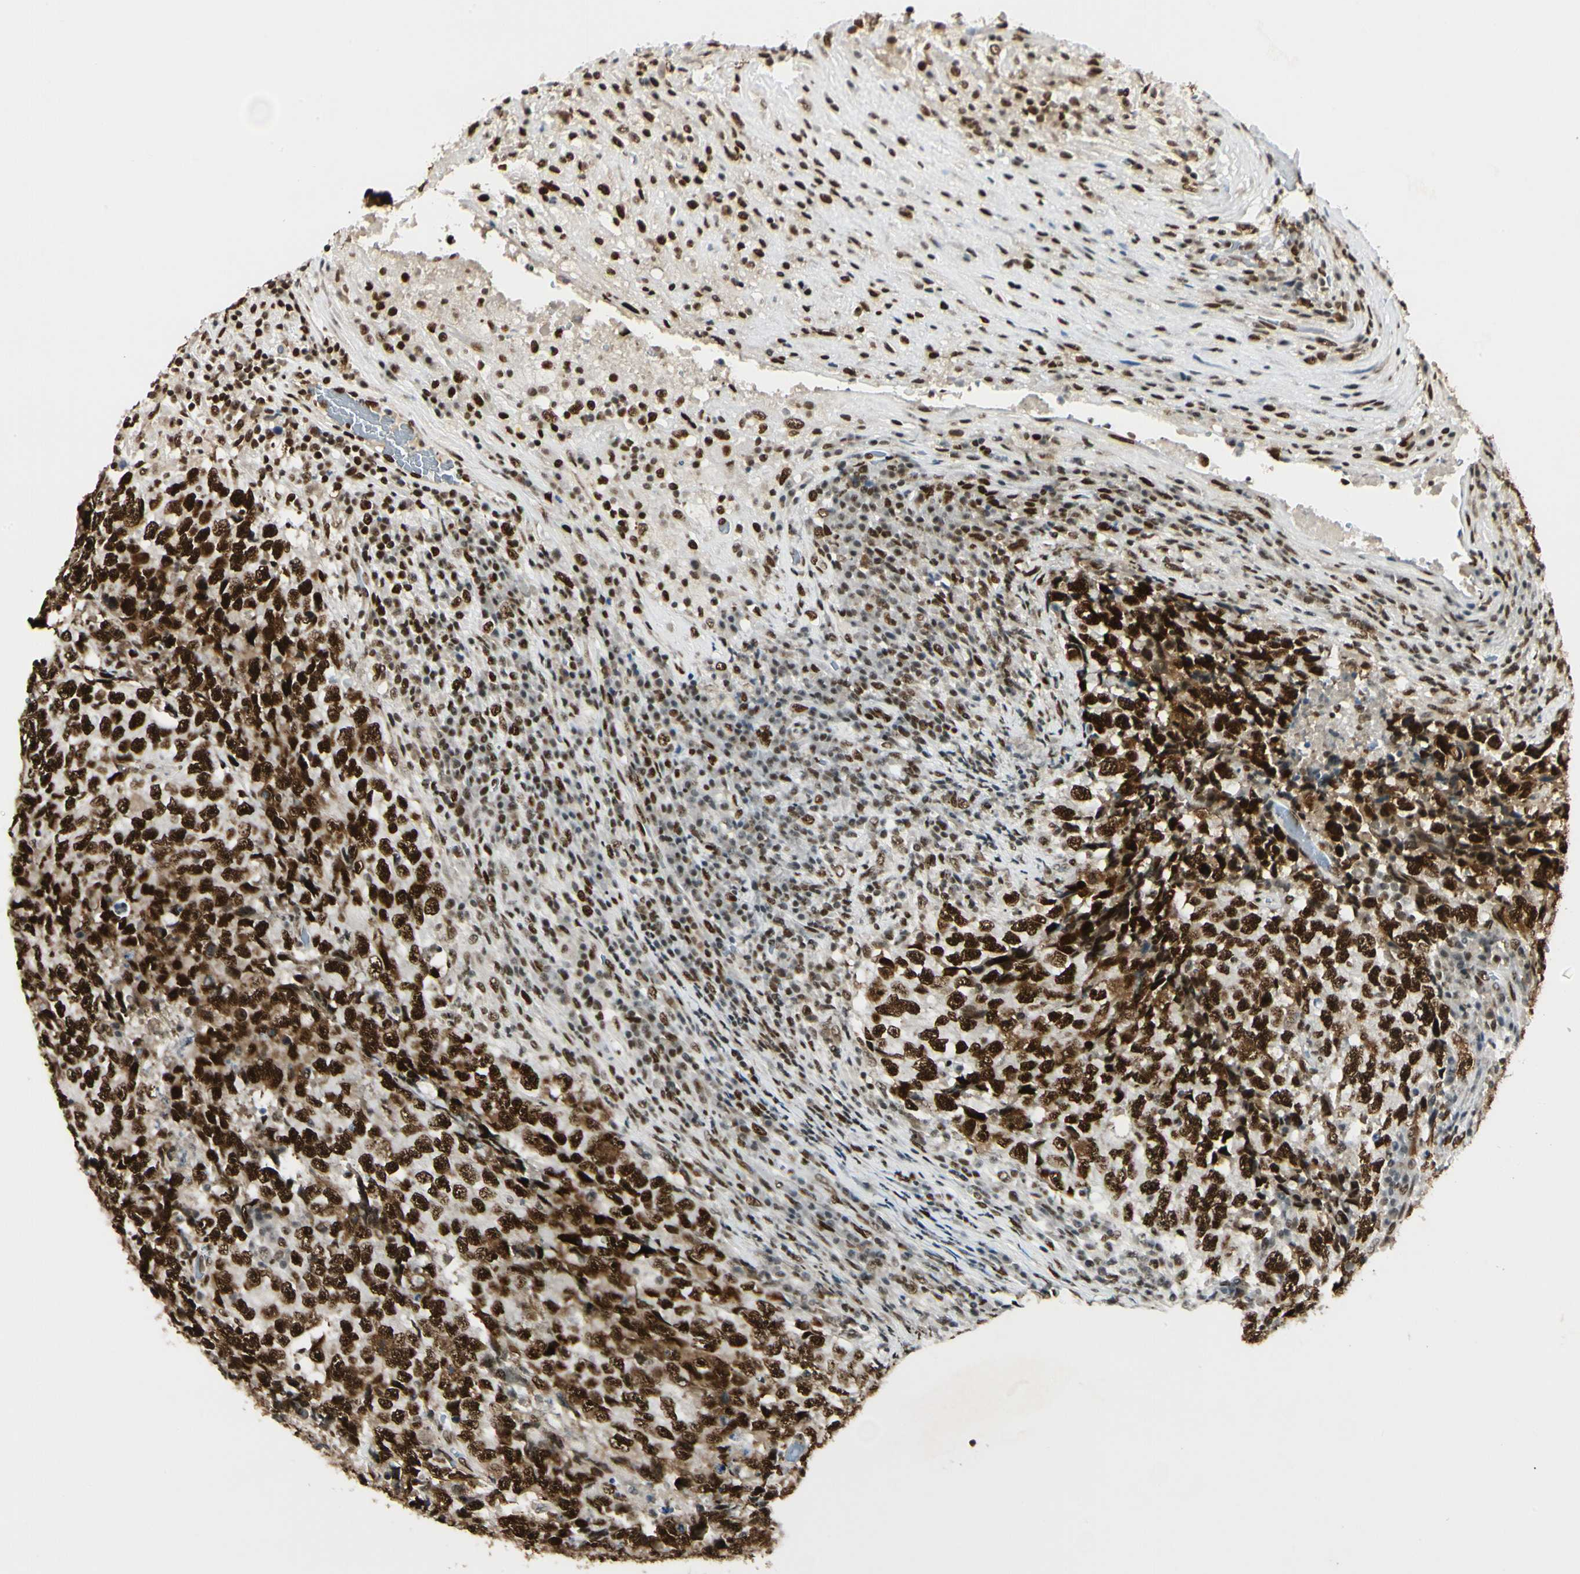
{"staining": {"intensity": "strong", "quantity": ">75%", "location": "cytoplasmic/membranous,nuclear"}, "tissue": "testis cancer", "cell_type": "Tumor cells", "image_type": "cancer", "snomed": [{"axis": "morphology", "description": "Necrosis, NOS"}, {"axis": "morphology", "description": "Carcinoma, Embryonal, NOS"}, {"axis": "topography", "description": "Testis"}], "caption": "Protein staining of testis cancer (embryonal carcinoma) tissue shows strong cytoplasmic/membranous and nuclear positivity in about >75% of tumor cells. The protein is stained brown, and the nuclei are stained in blue (DAB (3,3'-diaminobenzidine) IHC with brightfield microscopy, high magnification).", "gene": "FUS", "patient": {"sex": "male", "age": 19}}